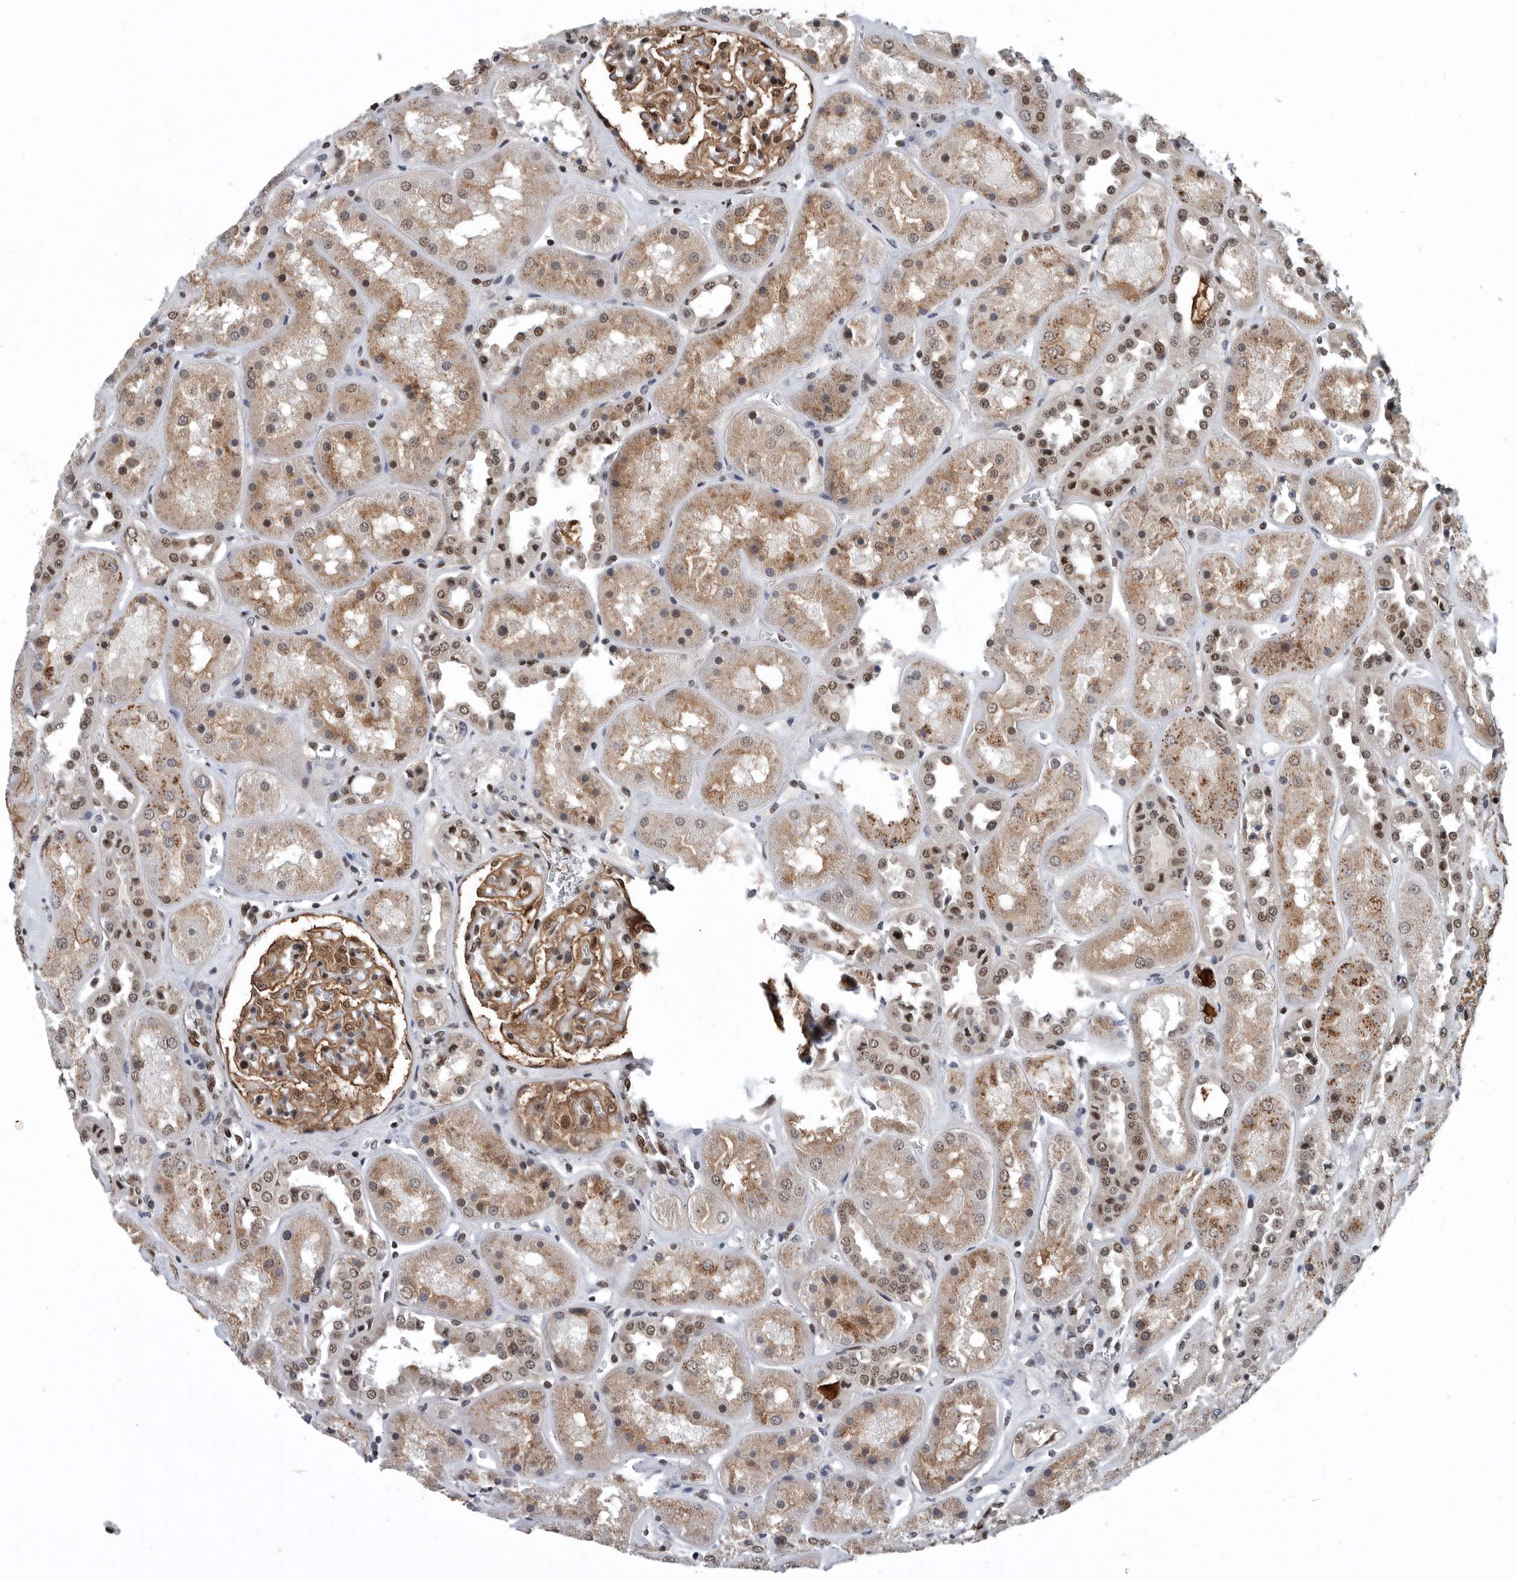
{"staining": {"intensity": "strong", "quantity": ">75%", "location": "cytoplasmic/membranous,nuclear"}, "tissue": "kidney", "cell_type": "Cells in glomeruli", "image_type": "normal", "snomed": [{"axis": "morphology", "description": "Normal tissue, NOS"}, {"axis": "topography", "description": "Kidney"}], "caption": "Immunohistochemical staining of unremarkable kidney demonstrates >75% levels of strong cytoplasmic/membranous,nuclear protein positivity in approximately >75% of cells in glomeruli.", "gene": "SENP7", "patient": {"sex": "male", "age": 70}}